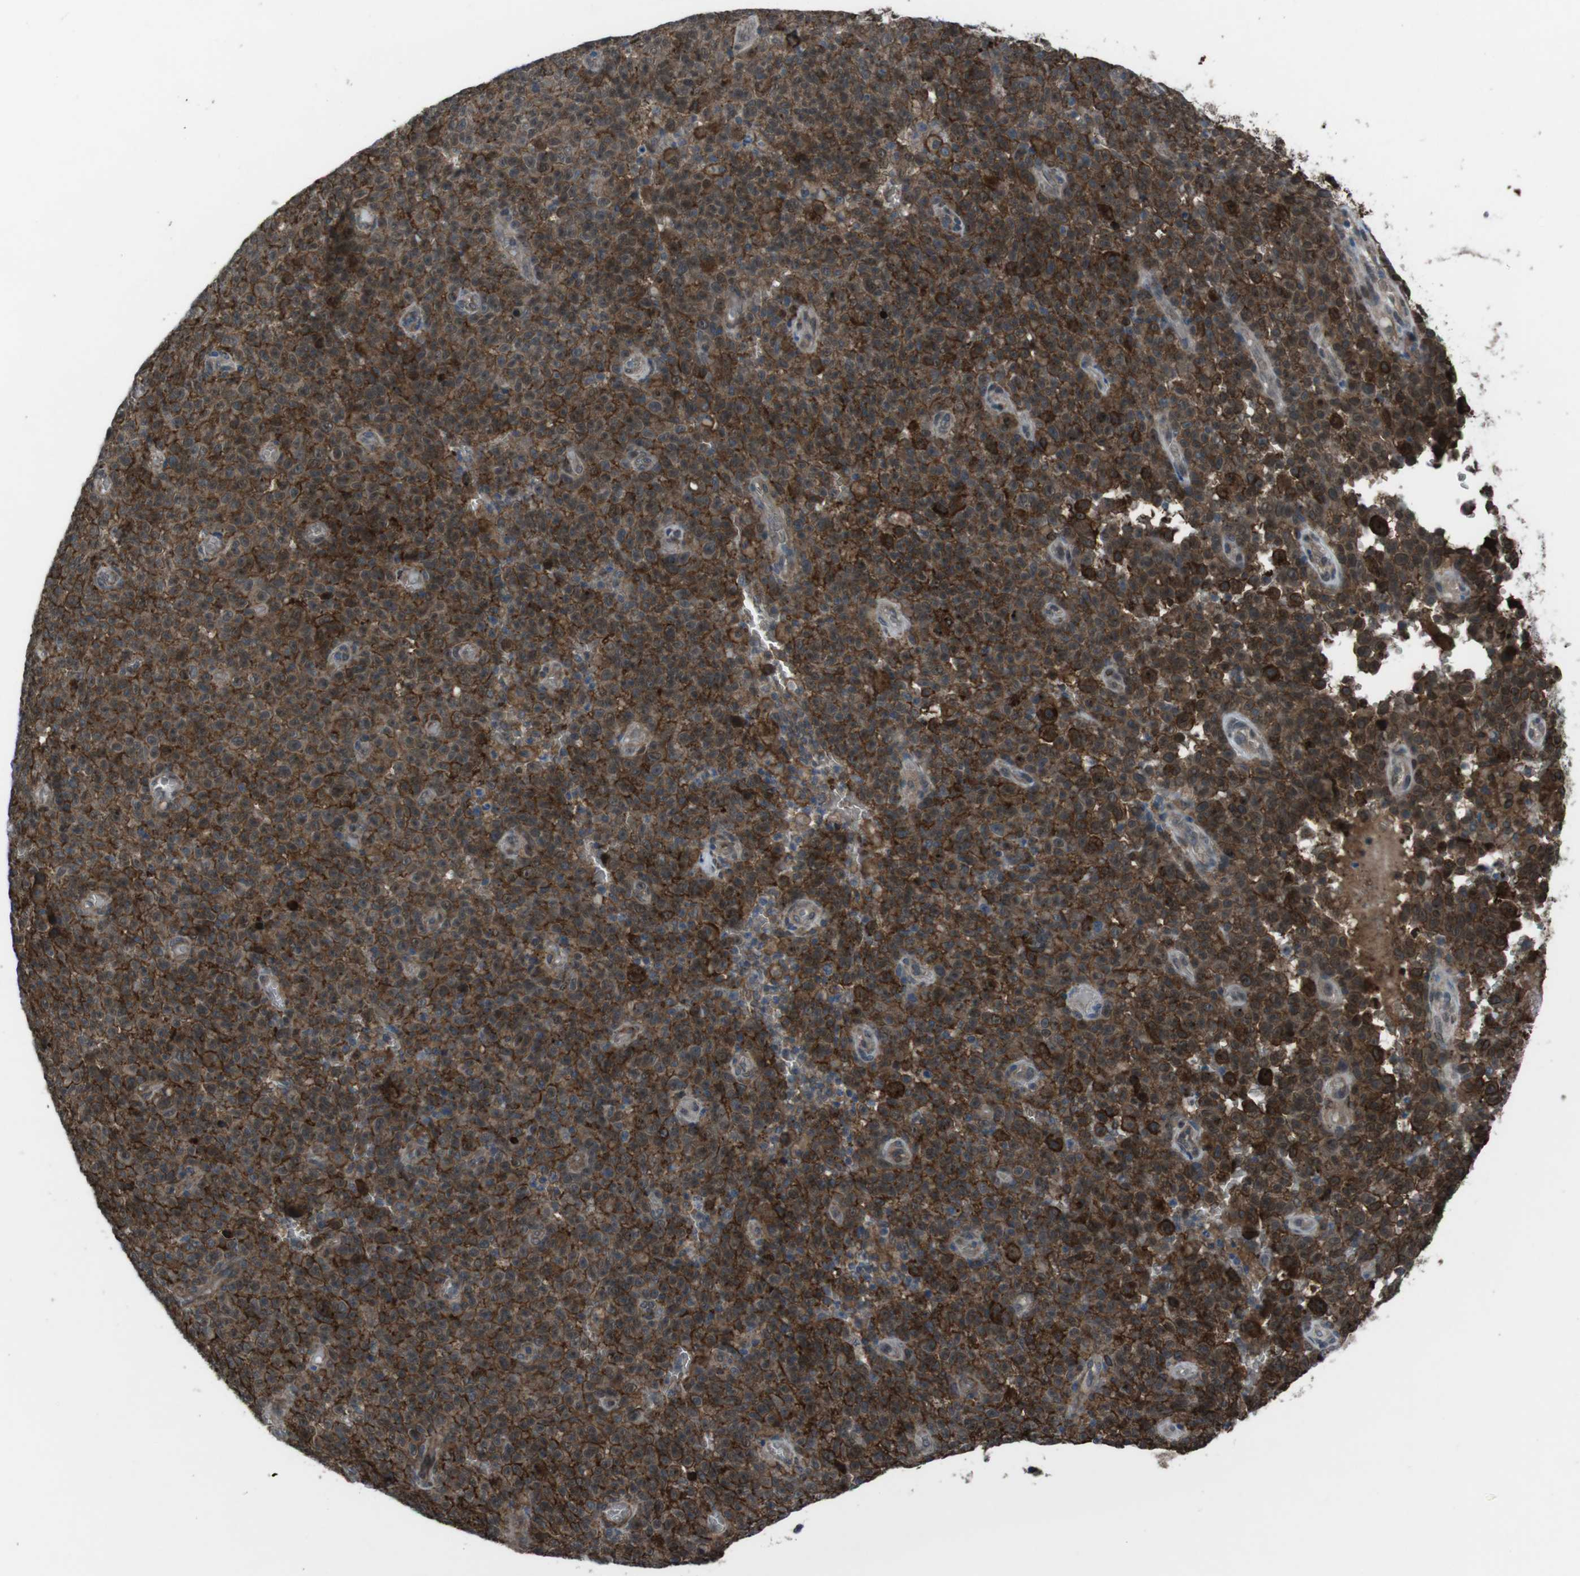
{"staining": {"intensity": "strong", "quantity": ">75%", "location": "cytoplasmic/membranous"}, "tissue": "melanoma", "cell_type": "Tumor cells", "image_type": "cancer", "snomed": [{"axis": "morphology", "description": "Malignant melanoma, NOS"}, {"axis": "topography", "description": "Skin"}], "caption": "Immunohistochemical staining of human malignant melanoma shows high levels of strong cytoplasmic/membranous protein positivity in approximately >75% of tumor cells.", "gene": "GDF10", "patient": {"sex": "female", "age": 82}}